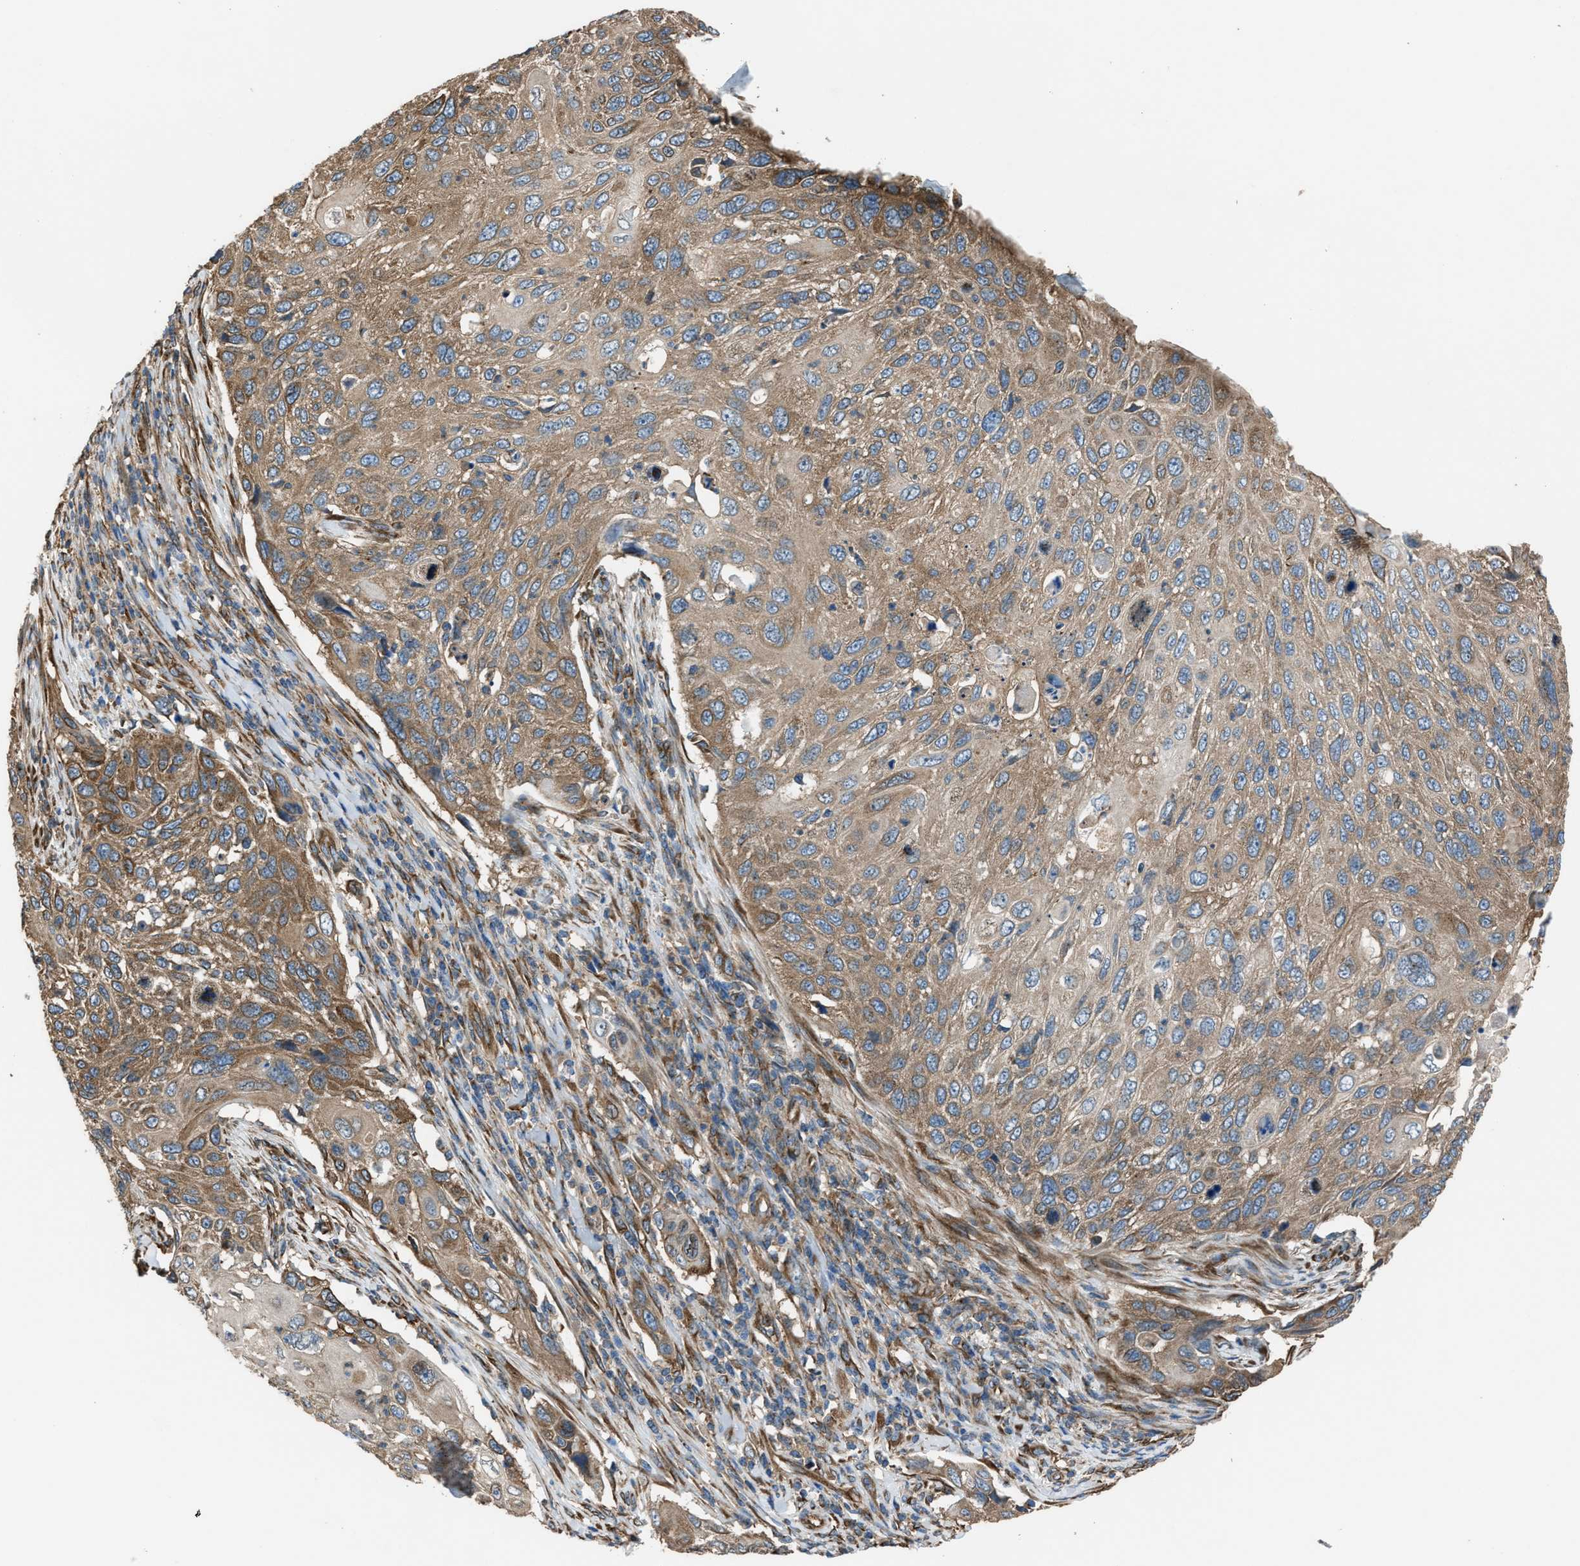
{"staining": {"intensity": "moderate", "quantity": ">75%", "location": "cytoplasmic/membranous"}, "tissue": "cervical cancer", "cell_type": "Tumor cells", "image_type": "cancer", "snomed": [{"axis": "morphology", "description": "Squamous cell carcinoma, NOS"}, {"axis": "topography", "description": "Cervix"}], "caption": "A histopathology image showing moderate cytoplasmic/membranous staining in about >75% of tumor cells in cervical cancer (squamous cell carcinoma), as visualized by brown immunohistochemical staining.", "gene": "TRPC1", "patient": {"sex": "female", "age": 70}}